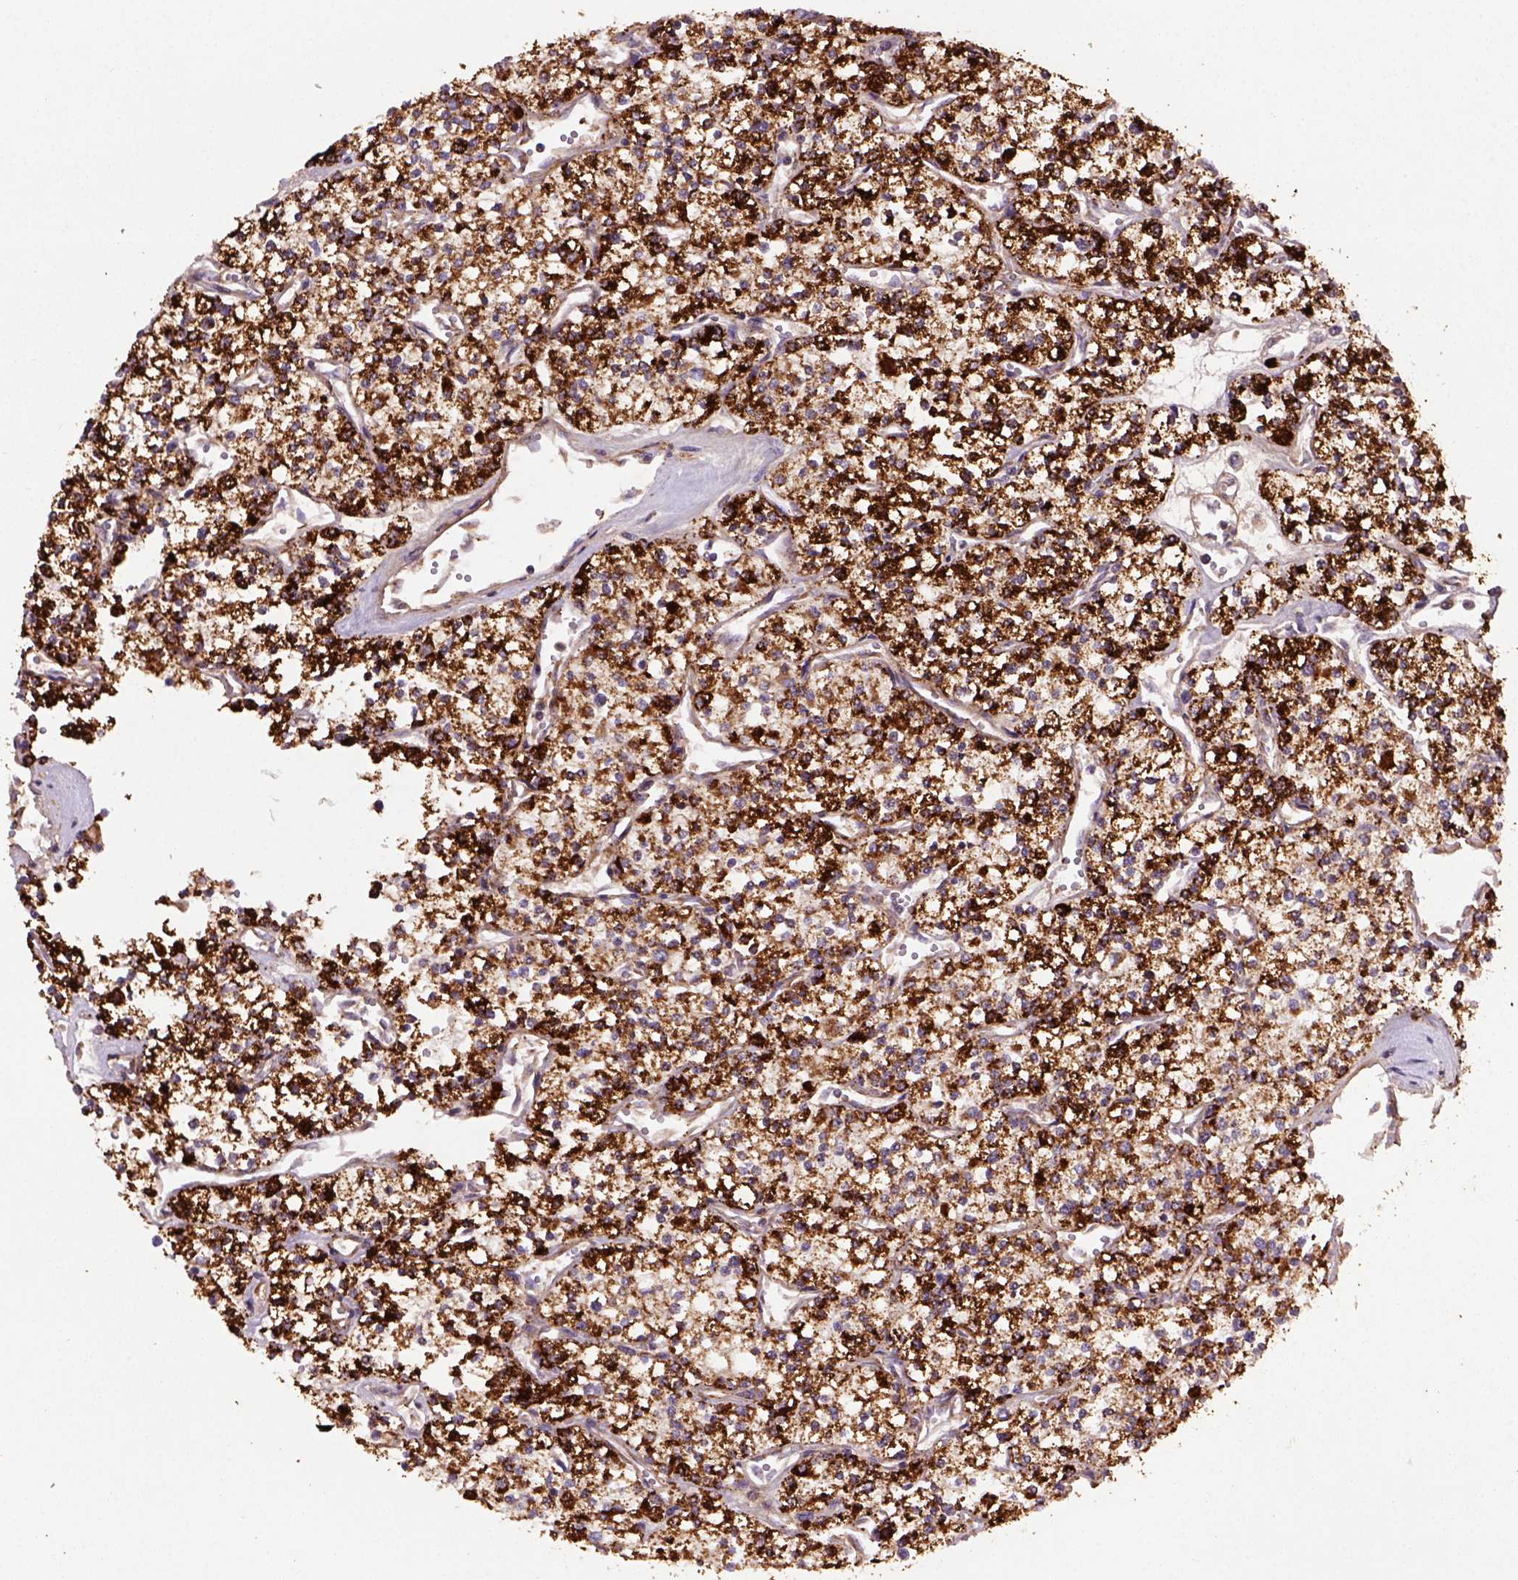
{"staining": {"intensity": "strong", "quantity": ">75%", "location": "cytoplasmic/membranous"}, "tissue": "renal cancer", "cell_type": "Tumor cells", "image_type": "cancer", "snomed": [{"axis": "morphology", "description": "Adenocarcinoma, NOS"}, {"axis": "topography", "description": "Kidney"}], "caption": "Renal cancer (adenocarcinoma) stained for a protein (brown) reveals strong cytoplasmic/membranous positive expression in approximately >75% of tumor cells.", "gene": "FZD7", "patient": {"sex": "male", "age": 80}}